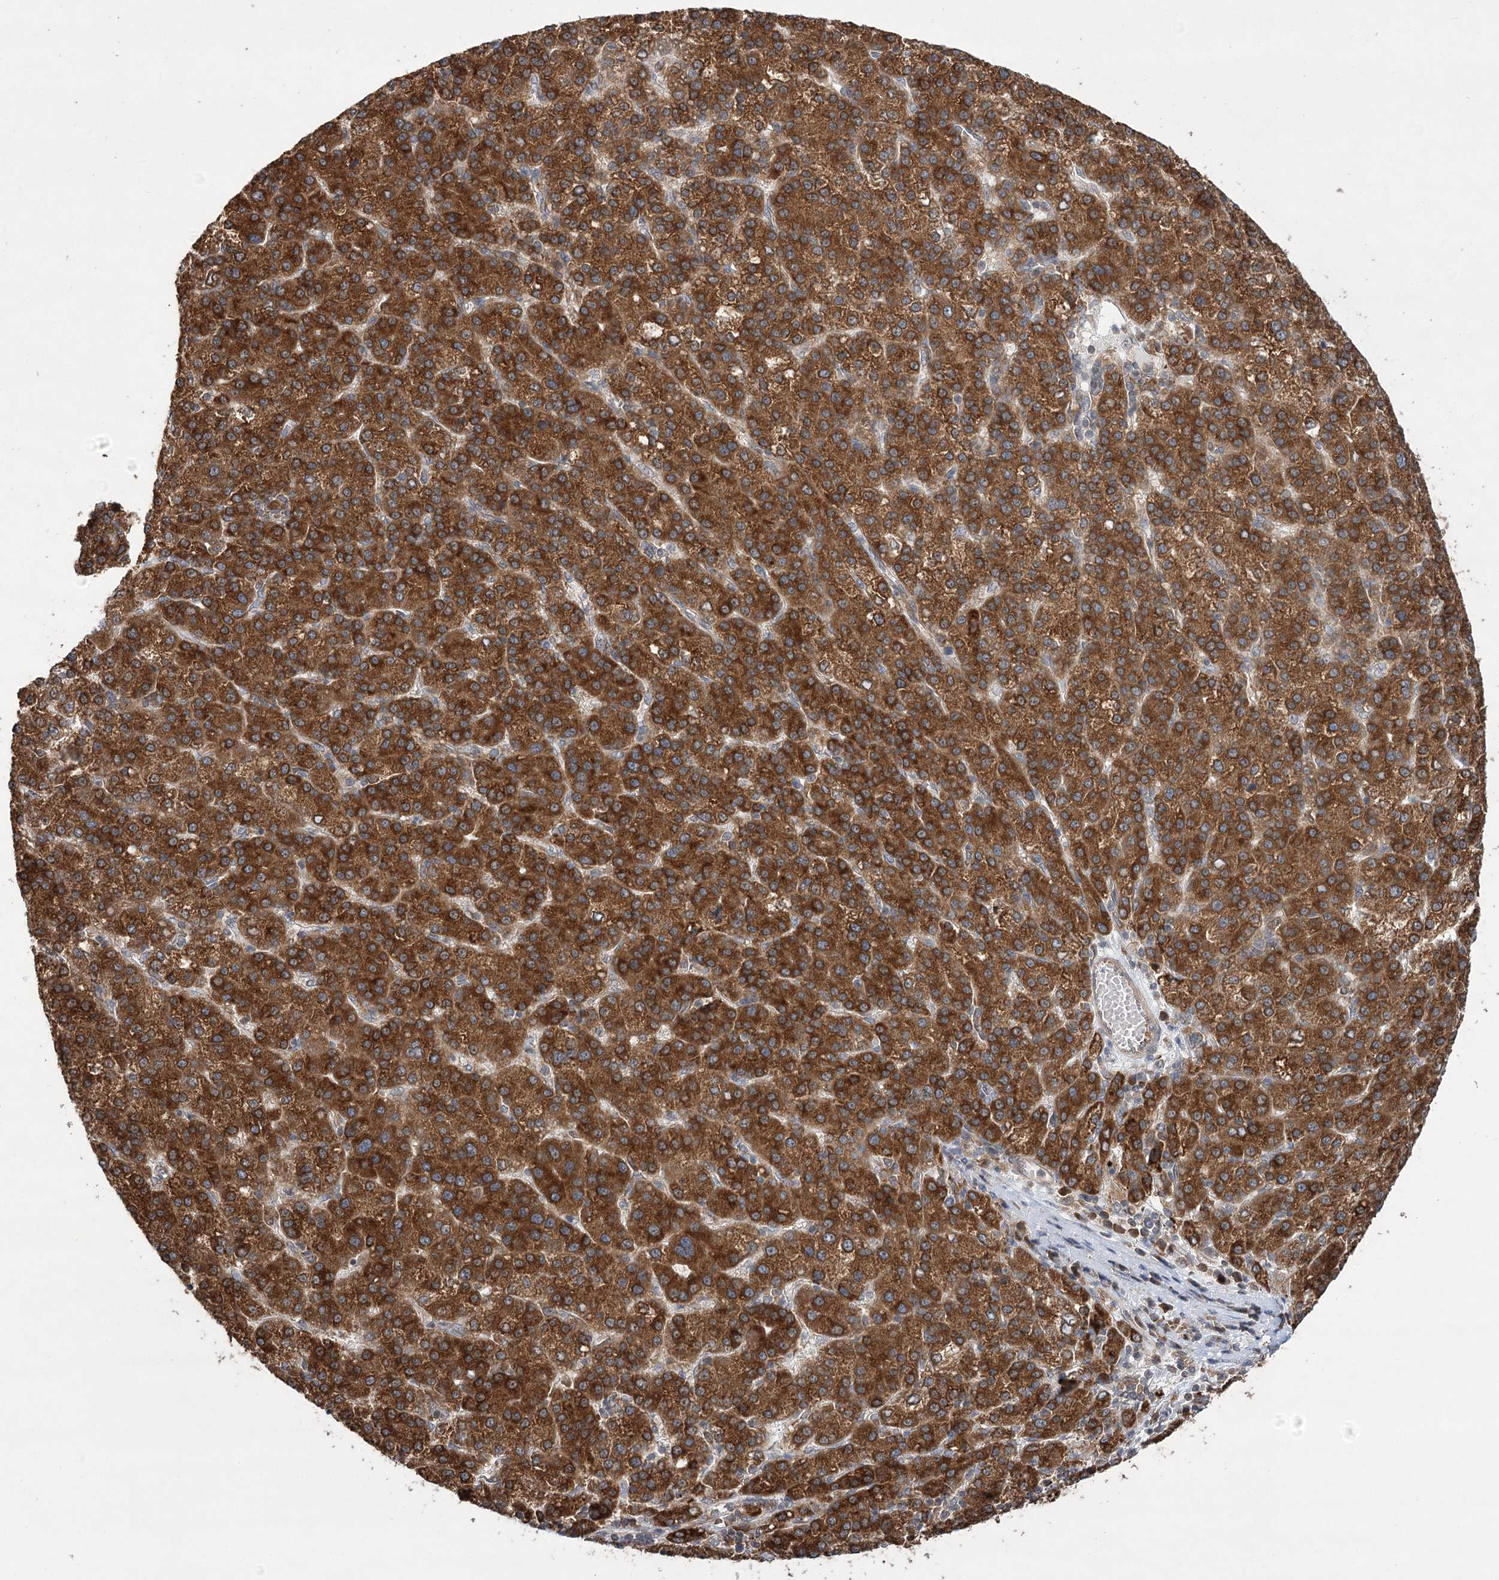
{"staining": {"intensity": "strong", "quantity": ">75%", "location": "cytoplasmic/membranous"}, "tissue": "liver cancer", "cell_type": "Tumor cells", "image_type": "cancer", "snomed": [{"axis": "morphology", "description": "Carcinoma, Hepatocellular, NOS"}, {"axis": "topography", "description": "Liver"}], "caption": "An immunohistochemistry histopathology image of neoplastic tissue is shown. Protein staining in brown shows strong cytoplasmic/membranous positivity in liver cancer (hepatocellular carcinoma) within tumor cells.", "gene": "DNAJB14", "patient": {"sex": "female", "age": 58}}